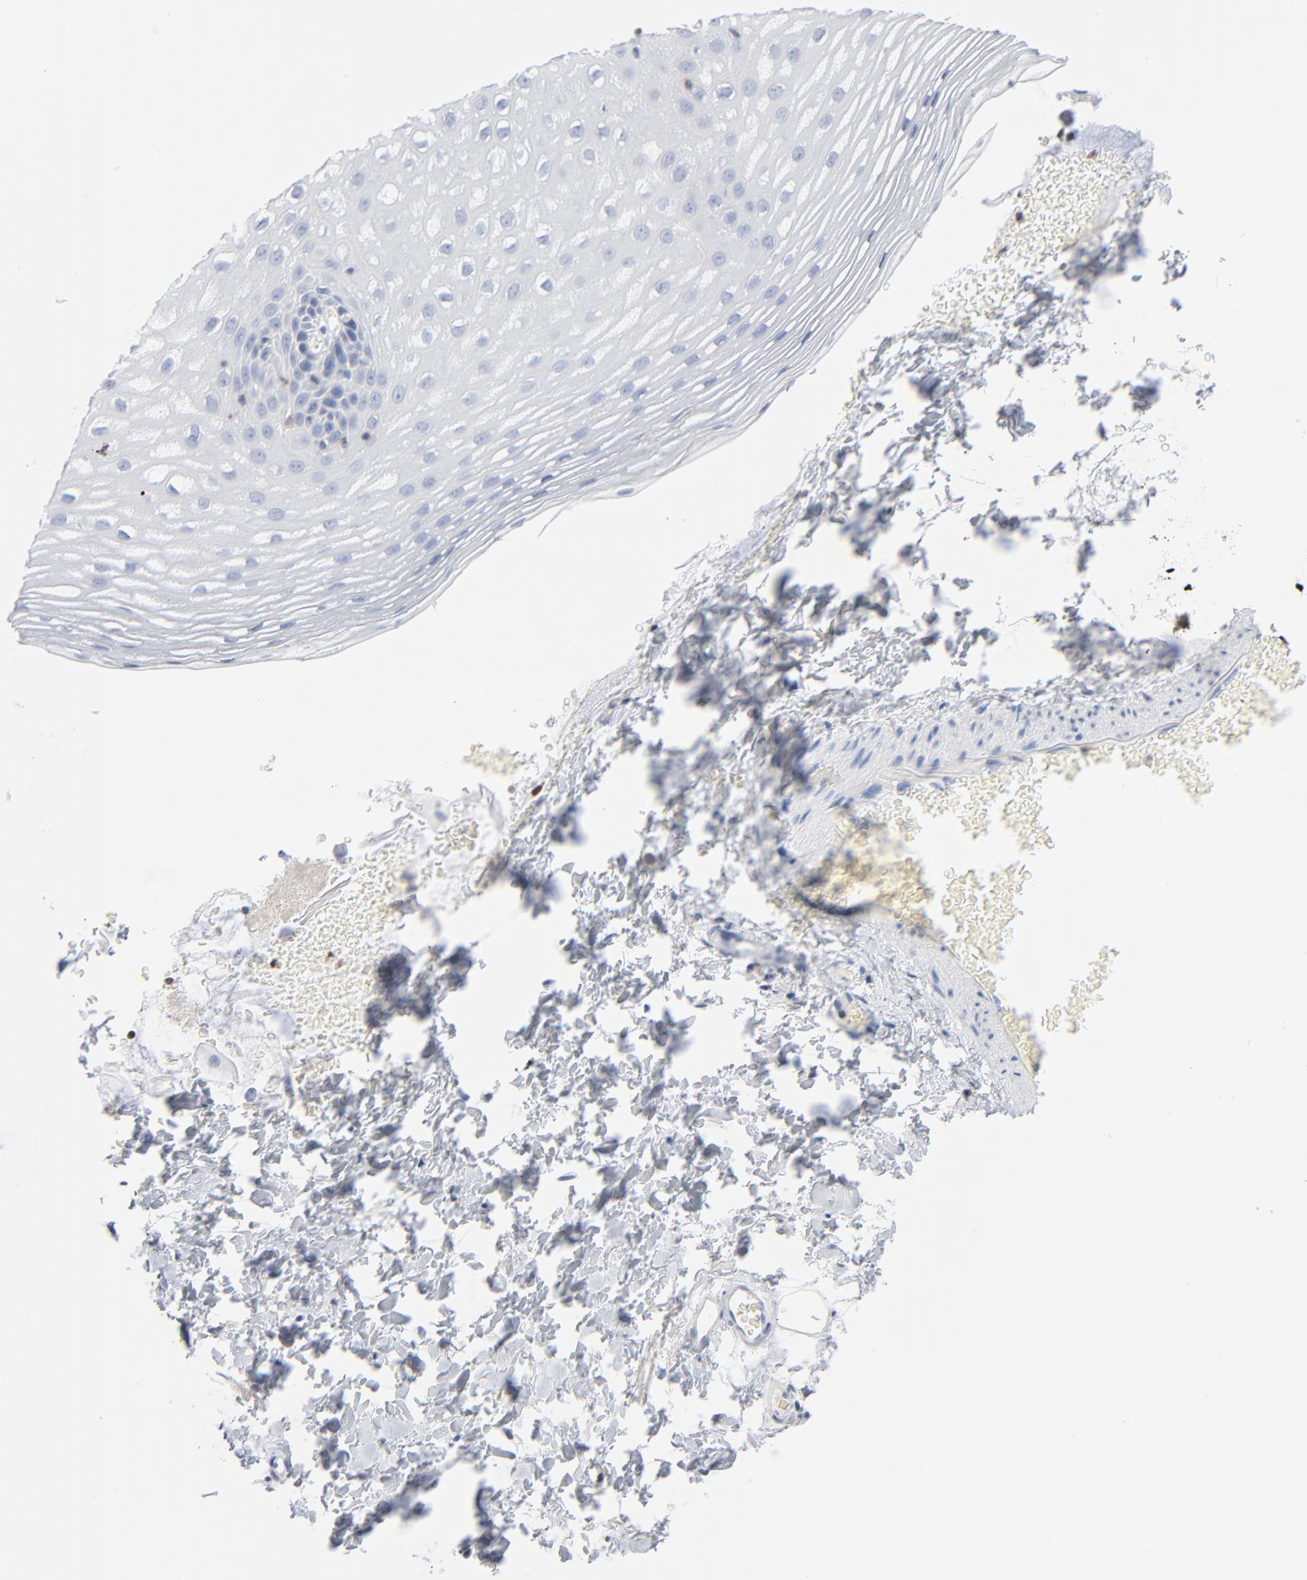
{"staining": {"intensity": "negative", "quantity": "none", "location": "none"}, "tissue": "esophagus", "cell_type": "Squamous epithelial cells", "image_type": "normal", "snomed": [{"axis": "morphology", "description": "Normal tissue, NOS"}, {"axis": "topography", "description": "Esophagus"}], "caption": "Immunohistochemical staining of unremarkable esophagus demonstrates no significant staining in squamous epithelial cells.", "gene": "PTK2B", "patient": {"sex": "female", "age": 70}}